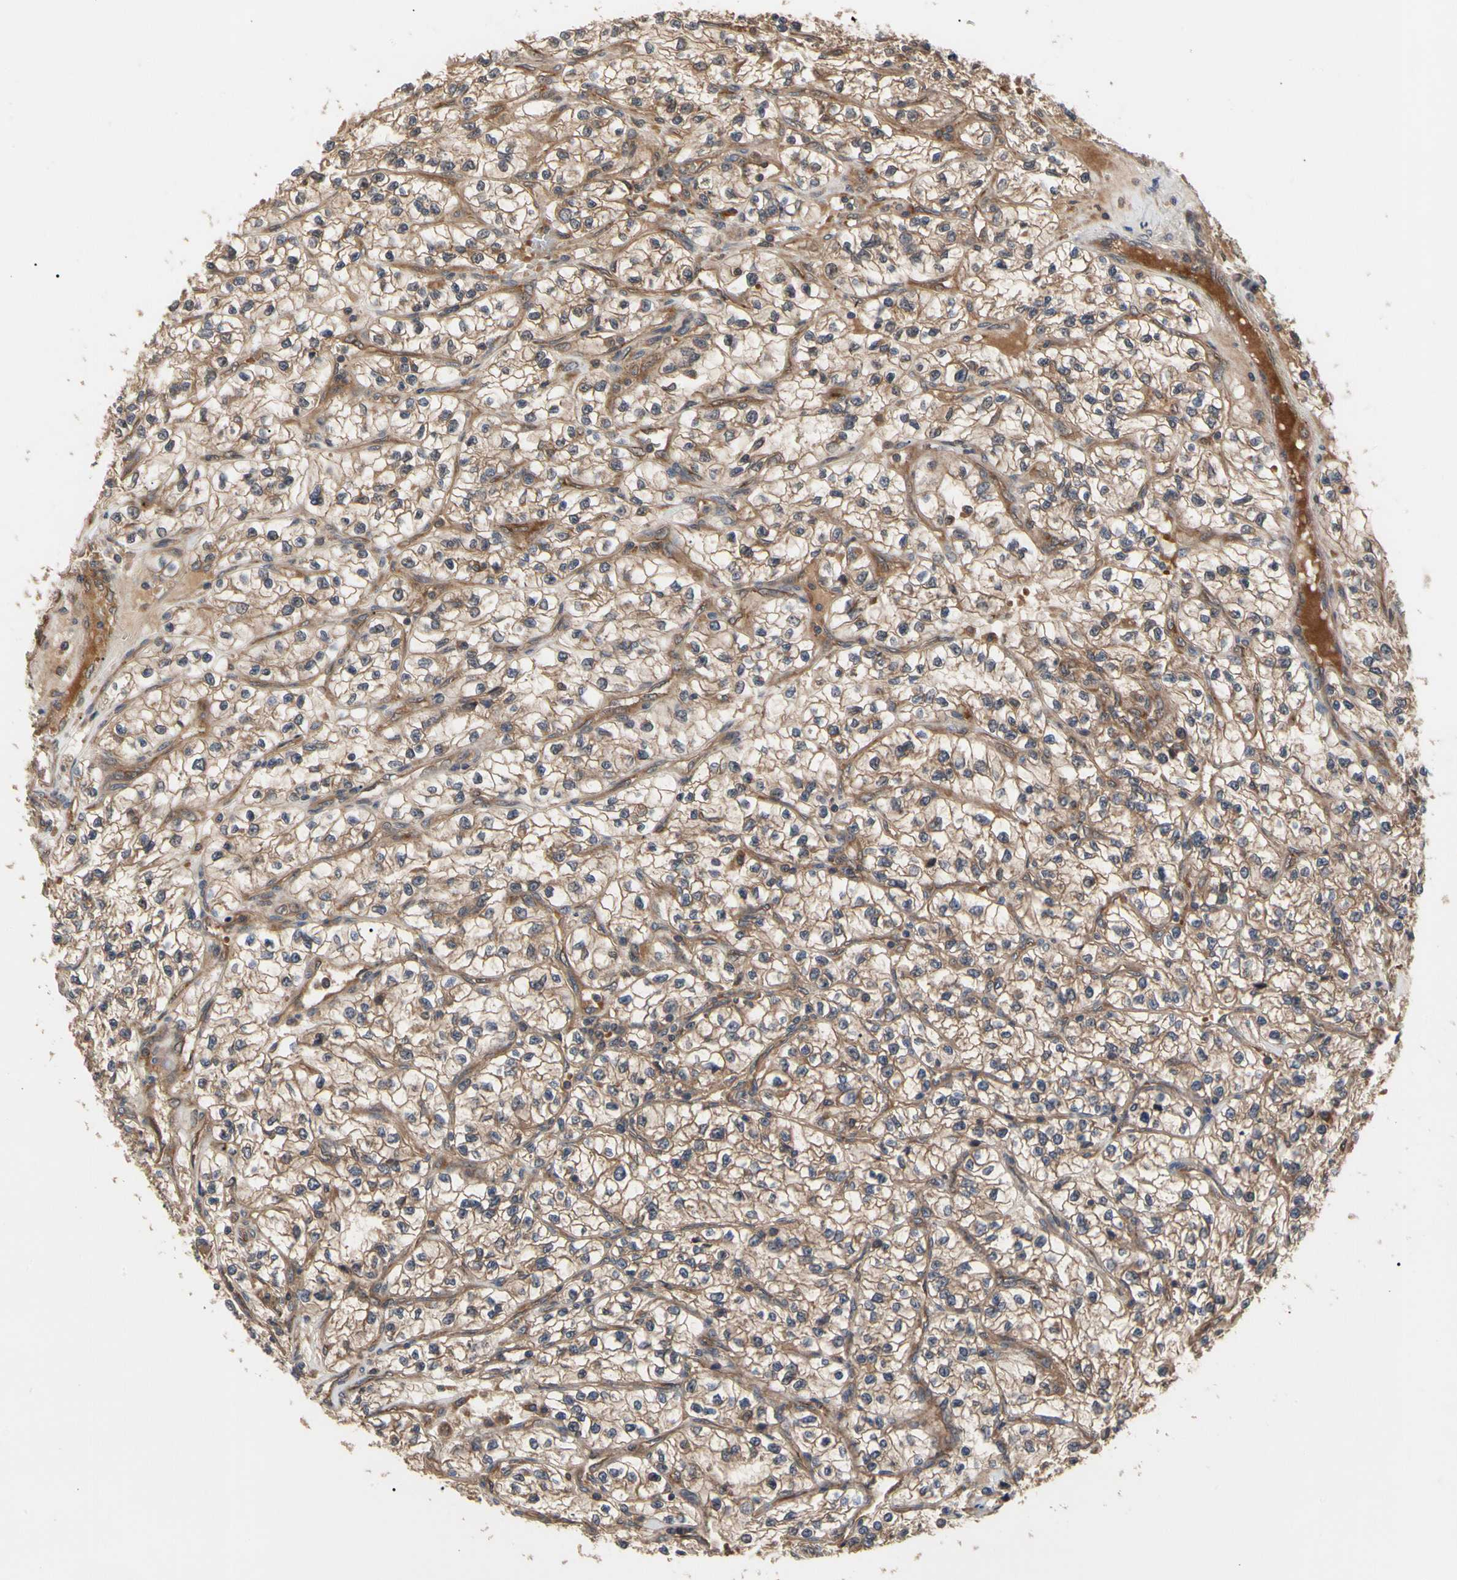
{"staining": {"intensity": "moderate", "quantity": ">75%", "location": "cytoplasmic/membranous"}, "tissue": "renal cancer", "cell_type": "Tumor cells", "image_type": "cancer", "snomed": [{"axis": "morphology", "description": "Adenocarcinoma, NOS"}, {"axis": "topography", "description": "Kidney"}], "caption": "Immunohistochemical staining of renal adenocarcinoma reveals medium levels of moderate cytoplasmic/membranous protein expression in approximately >75% of tumor cells.", "gene": "CYTIP", "patient": {"sex": "female", "age": 57}}